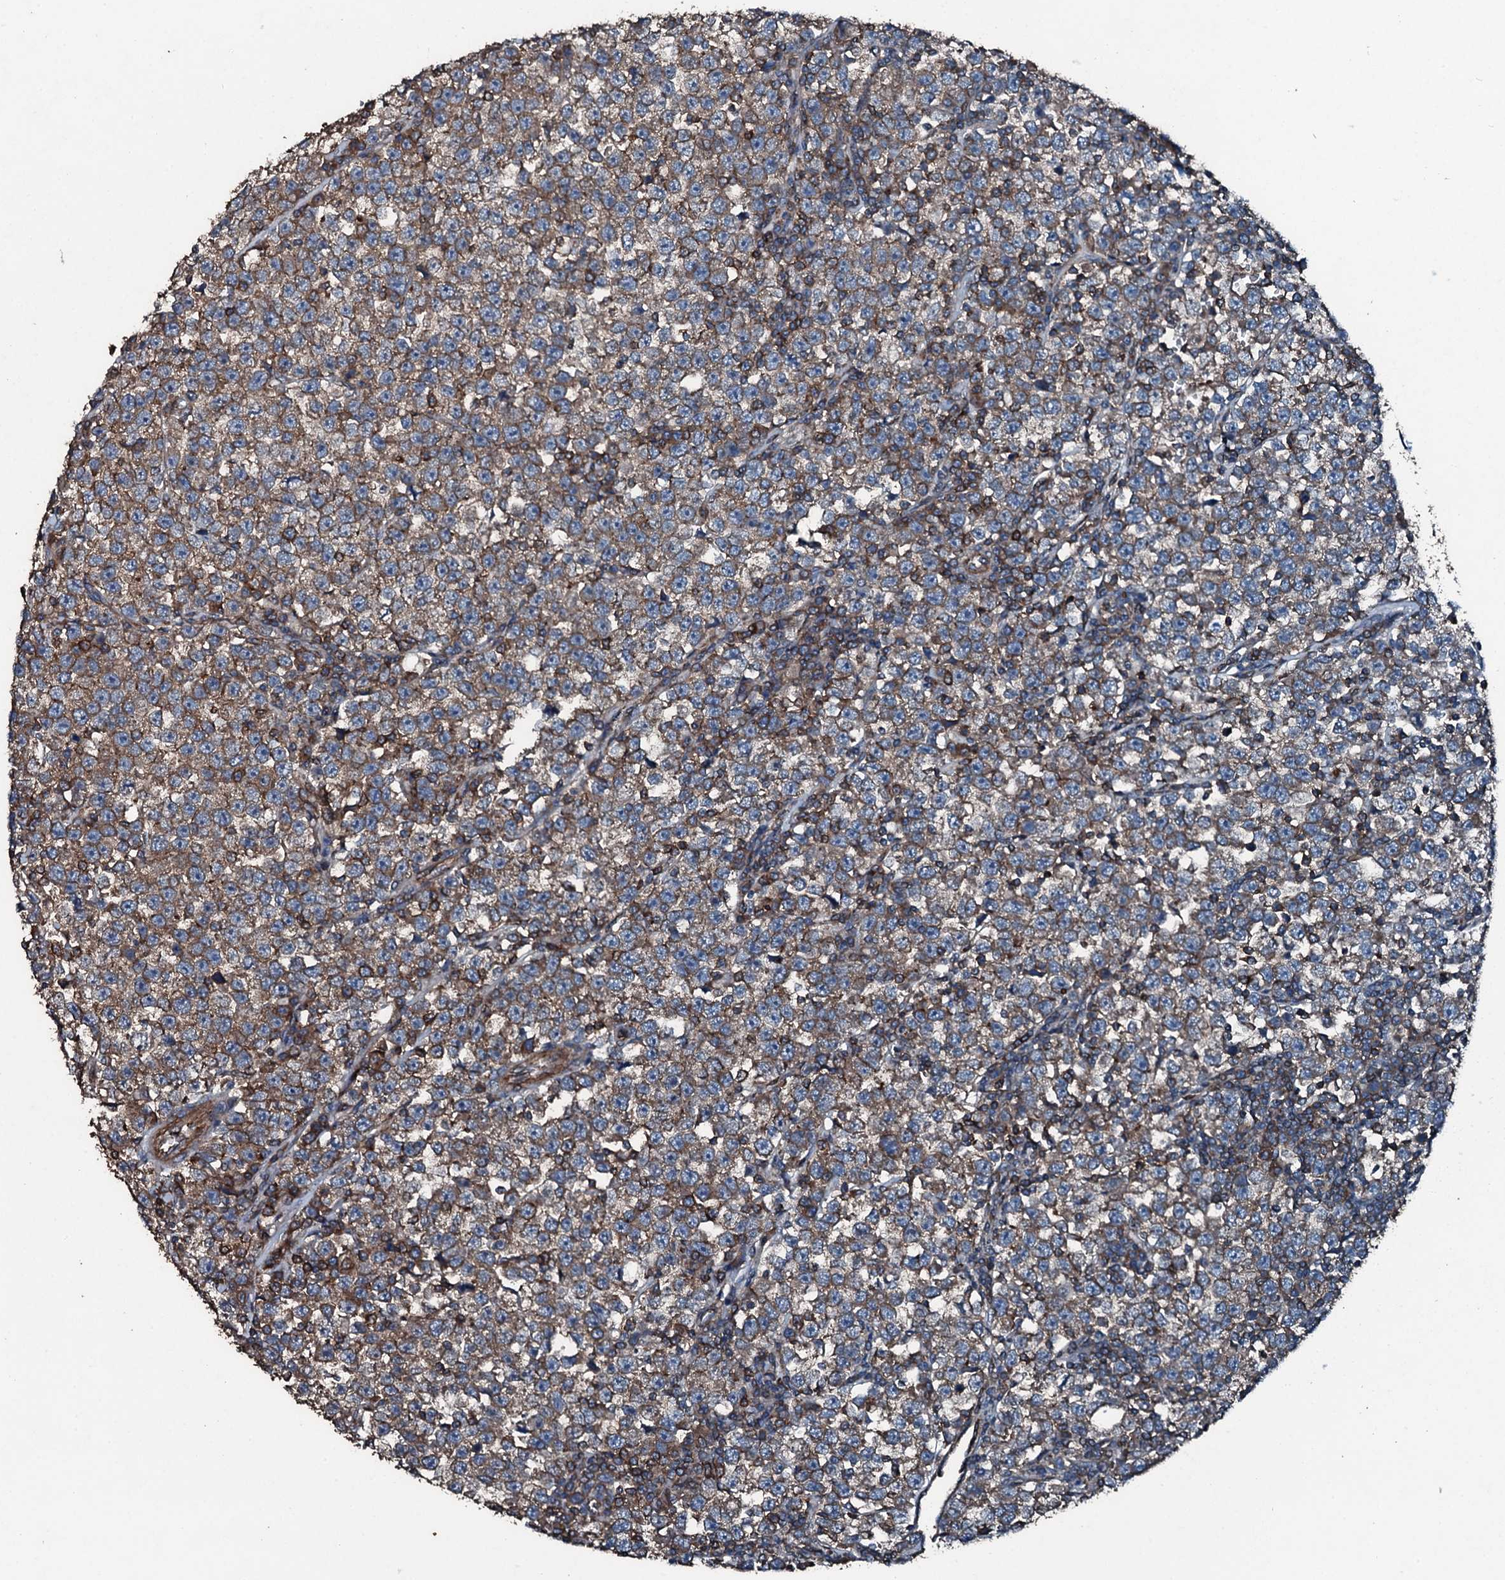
{"staining": {"intensity": "moderate", "quantity": ">75%", "location": "cytoplasmic/membranous"}, "tissue": "testis cancer", "cell_type": "Tumor cells", "image_type": "cancer", "snomed": [{"axis": "morphology", "description": "Normal tissue, NOS"}, {"axis": "morphology", "description": "Seminoma, NOS"}, {"axis": "topography", "description": "Testis"}], "caption": "Immunohistochemical staining of seminoma (testis) demonstrates medium levels of moderate cytoplasmic/membranous protein staining in approximately >75% of tumor cells.", "gene": "SLC25A38", "patient": {"sex": "male", "age": 43}}